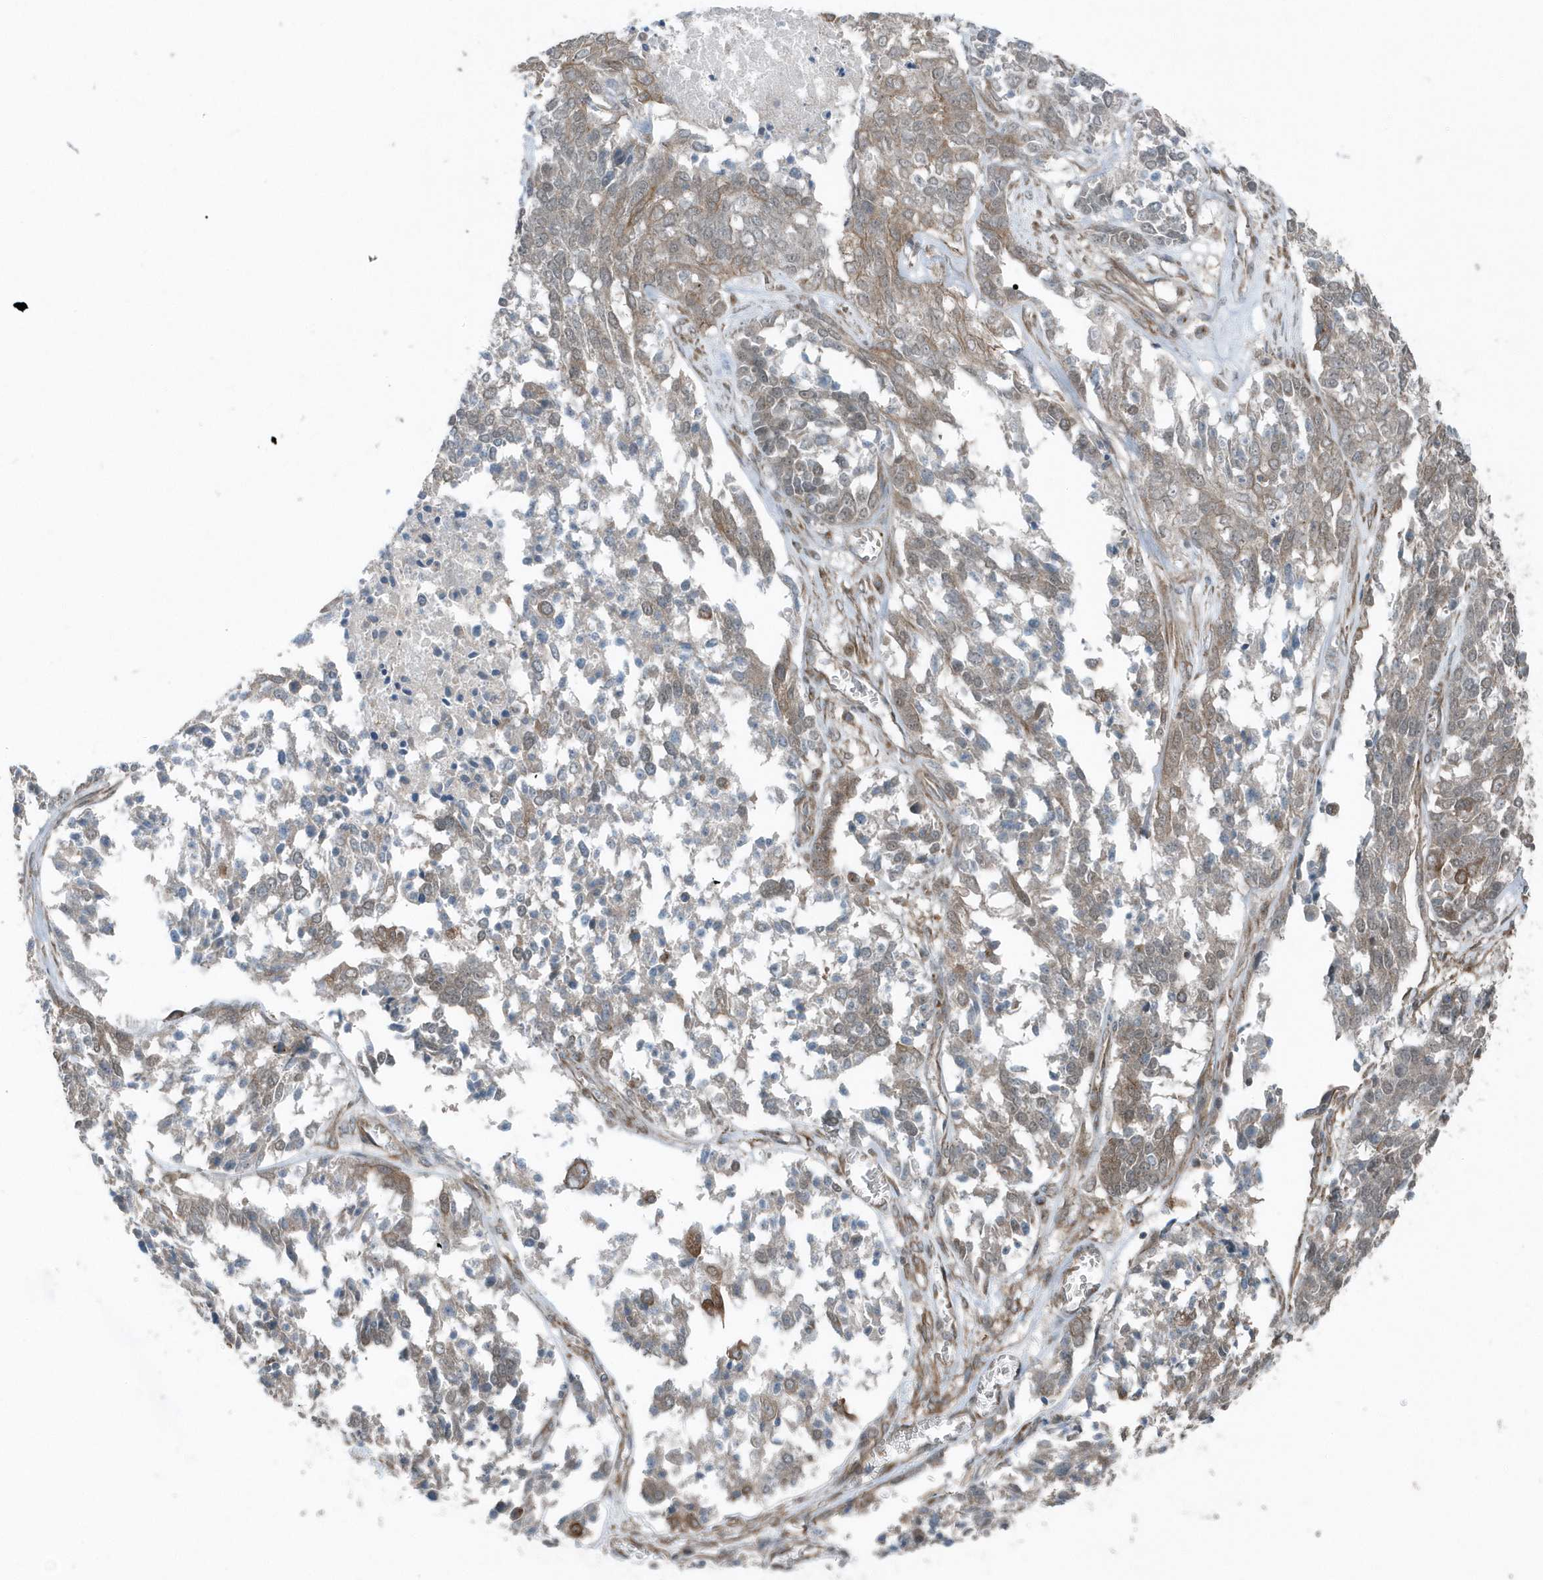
{"staining": {"intensity": "weak", "quantity": "25%-75%", "location": "cytoplasmic/membranous"}, "tissue": "ovarian cancer", "cell_type": "Tumor cells", "image_type": "cancer", "snomed": [{"axis": "morphology", "description": "Cystadenocarcinoma, serous, NOS"}, {"axis": "topography", "description": "Ovary"}], "caption": "Immunohistochemical staining of human ovarian cancer (serous cystadenocarcinoma) displays low levels of weak cytoplasmic/membranous positivity in approximately 25%-75% of tumor cells.", "gene": "GCC2", "patient": {"sex": "female", "age": 44}}